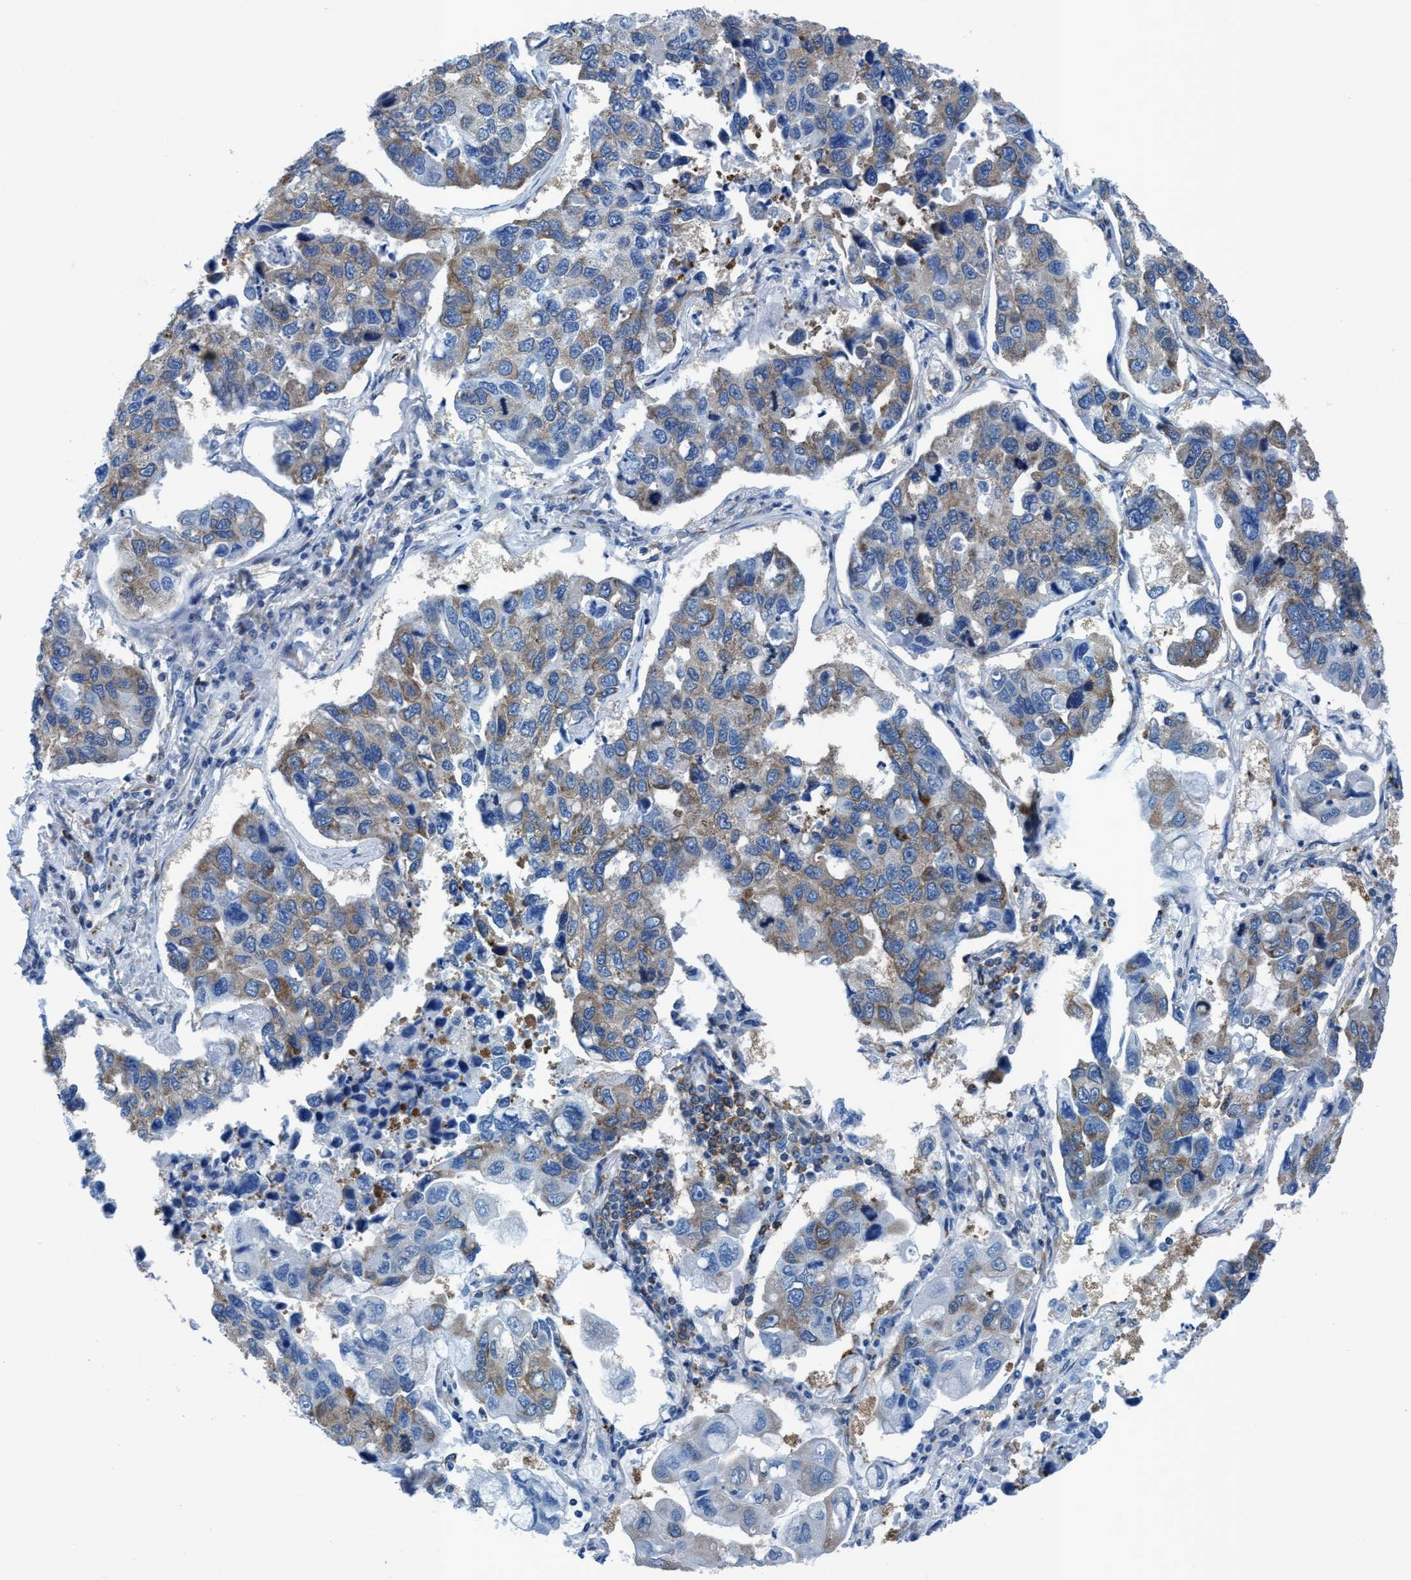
{"staining": {"intensity": "weak", "quantity": "25%-75%", "location": "cytoplasmic/membranous"}, "tissue": "lung cancer", "cell_type": "Tumor cells", "image_type": "cancer", "snomed": [{"axis": "morphology", "description": "Adenocarcinoma, NOS"}, {"axis": "topography", "description": "Lung"}], "caption": "Protein staining by immunohistochemistry (IHC) demonstrates weak cytoplasmic/membranous expression in approximately 25%-75% of tumor cells in lung cancer (adenocarcinoma). (Stains: DAB in brown, nuclei in blue, Microscopy: brightfield microscopy at high magnification).", "gene": "NMT1", "patient": {"sex": "male", "age": 64}}